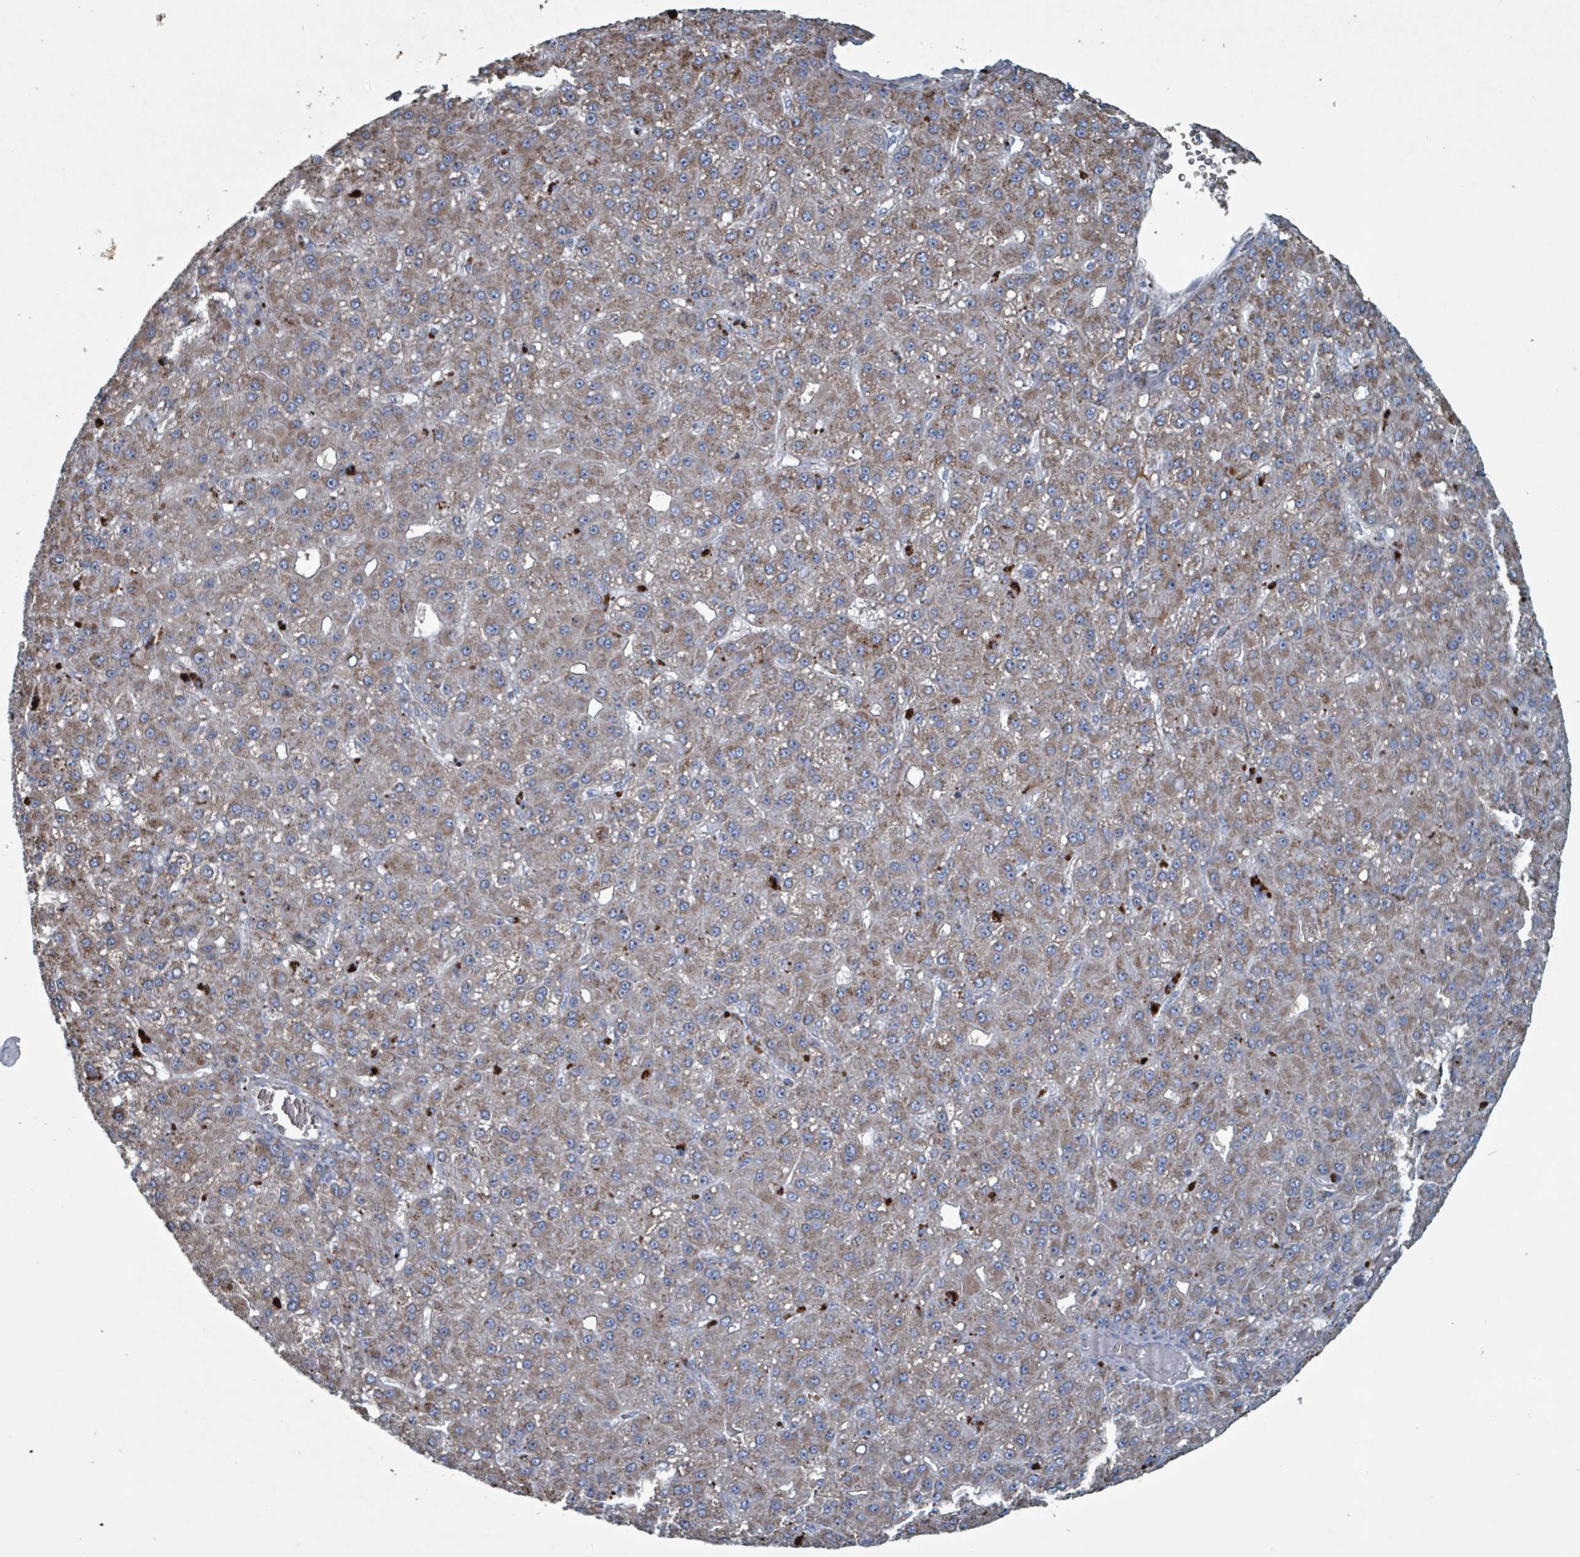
{"staining": {"intensity": "moderate", "quantity": ">75%", "location": "cytoplasmic/membranous"}, "tissue": "liver cancer", "cell_type": "Tumor cells", "image_type": "cancer", "snomed": [{"axis": "morphology", "description": "Carcinoma, Hepatocellular, NOS"}, {"axis": "topography", "description": "Liver"}], "caption": "Immunohistochemistry (IHC) of human liver hepatocellular carcinoma demonstrates medium levels of moderate cytoplasmic/membranous positivity in approximately >75% of tumor cells.", "gene": "ABHD18", "patient": {"sex": "male", "age": 67}}